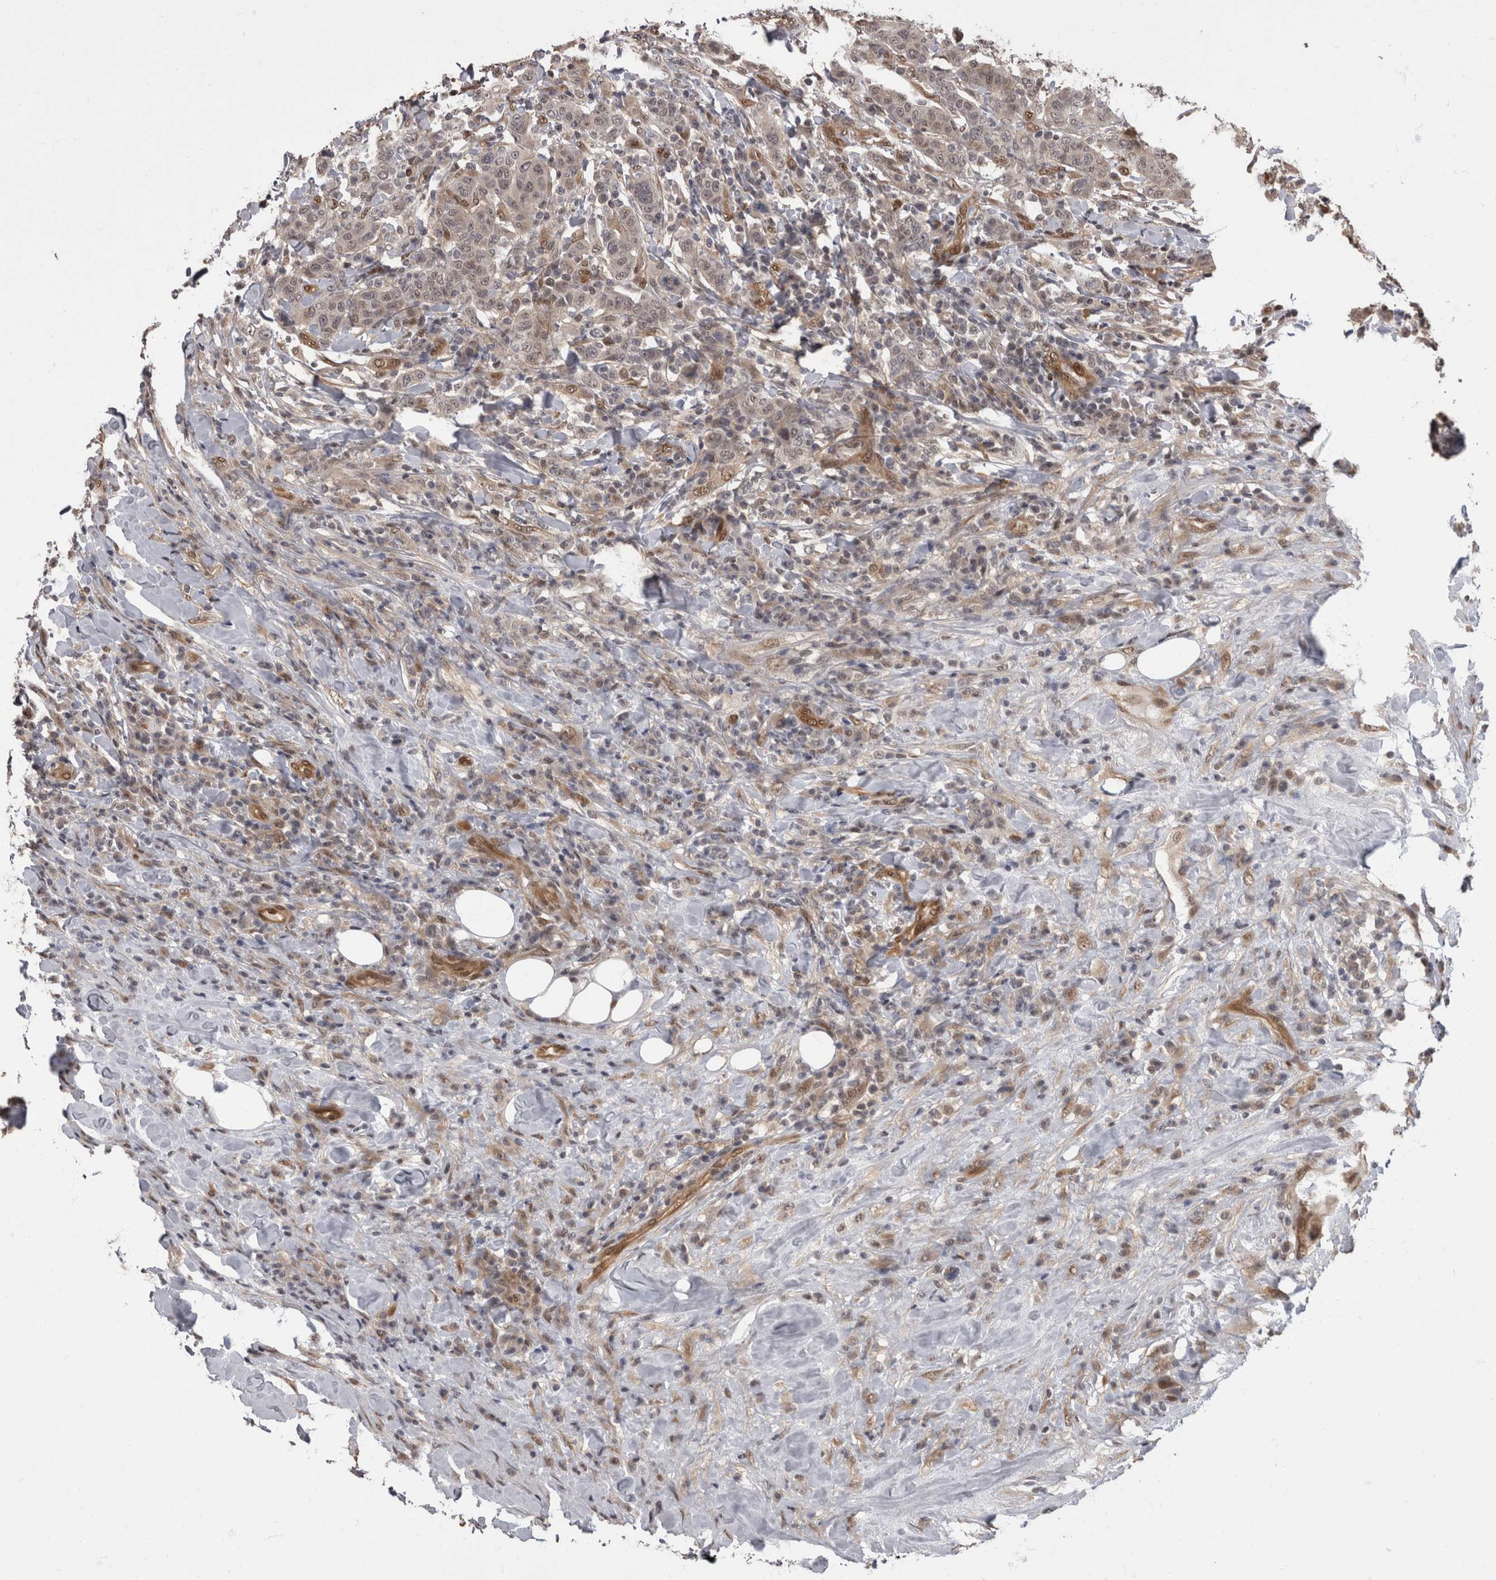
{"staining": {"intensity": "weak", "quantity": "<25%", "location": "nuclear"}, "tissue": "breast cancer", "cell_type": "Tumor cells", "image_type": "cancer", "snomed": [{"axis": "morphology", "description": "Duct carcinoma"}, {"axis": "topography", "description": "Breast"}], "caption": "DAB immunohistochemical staining of breast infiltrating ductal carcinoma reveals no significant staining in tumor cells.", "gene": "AKT3", "patient": {"sex": "female", "age": 37}}